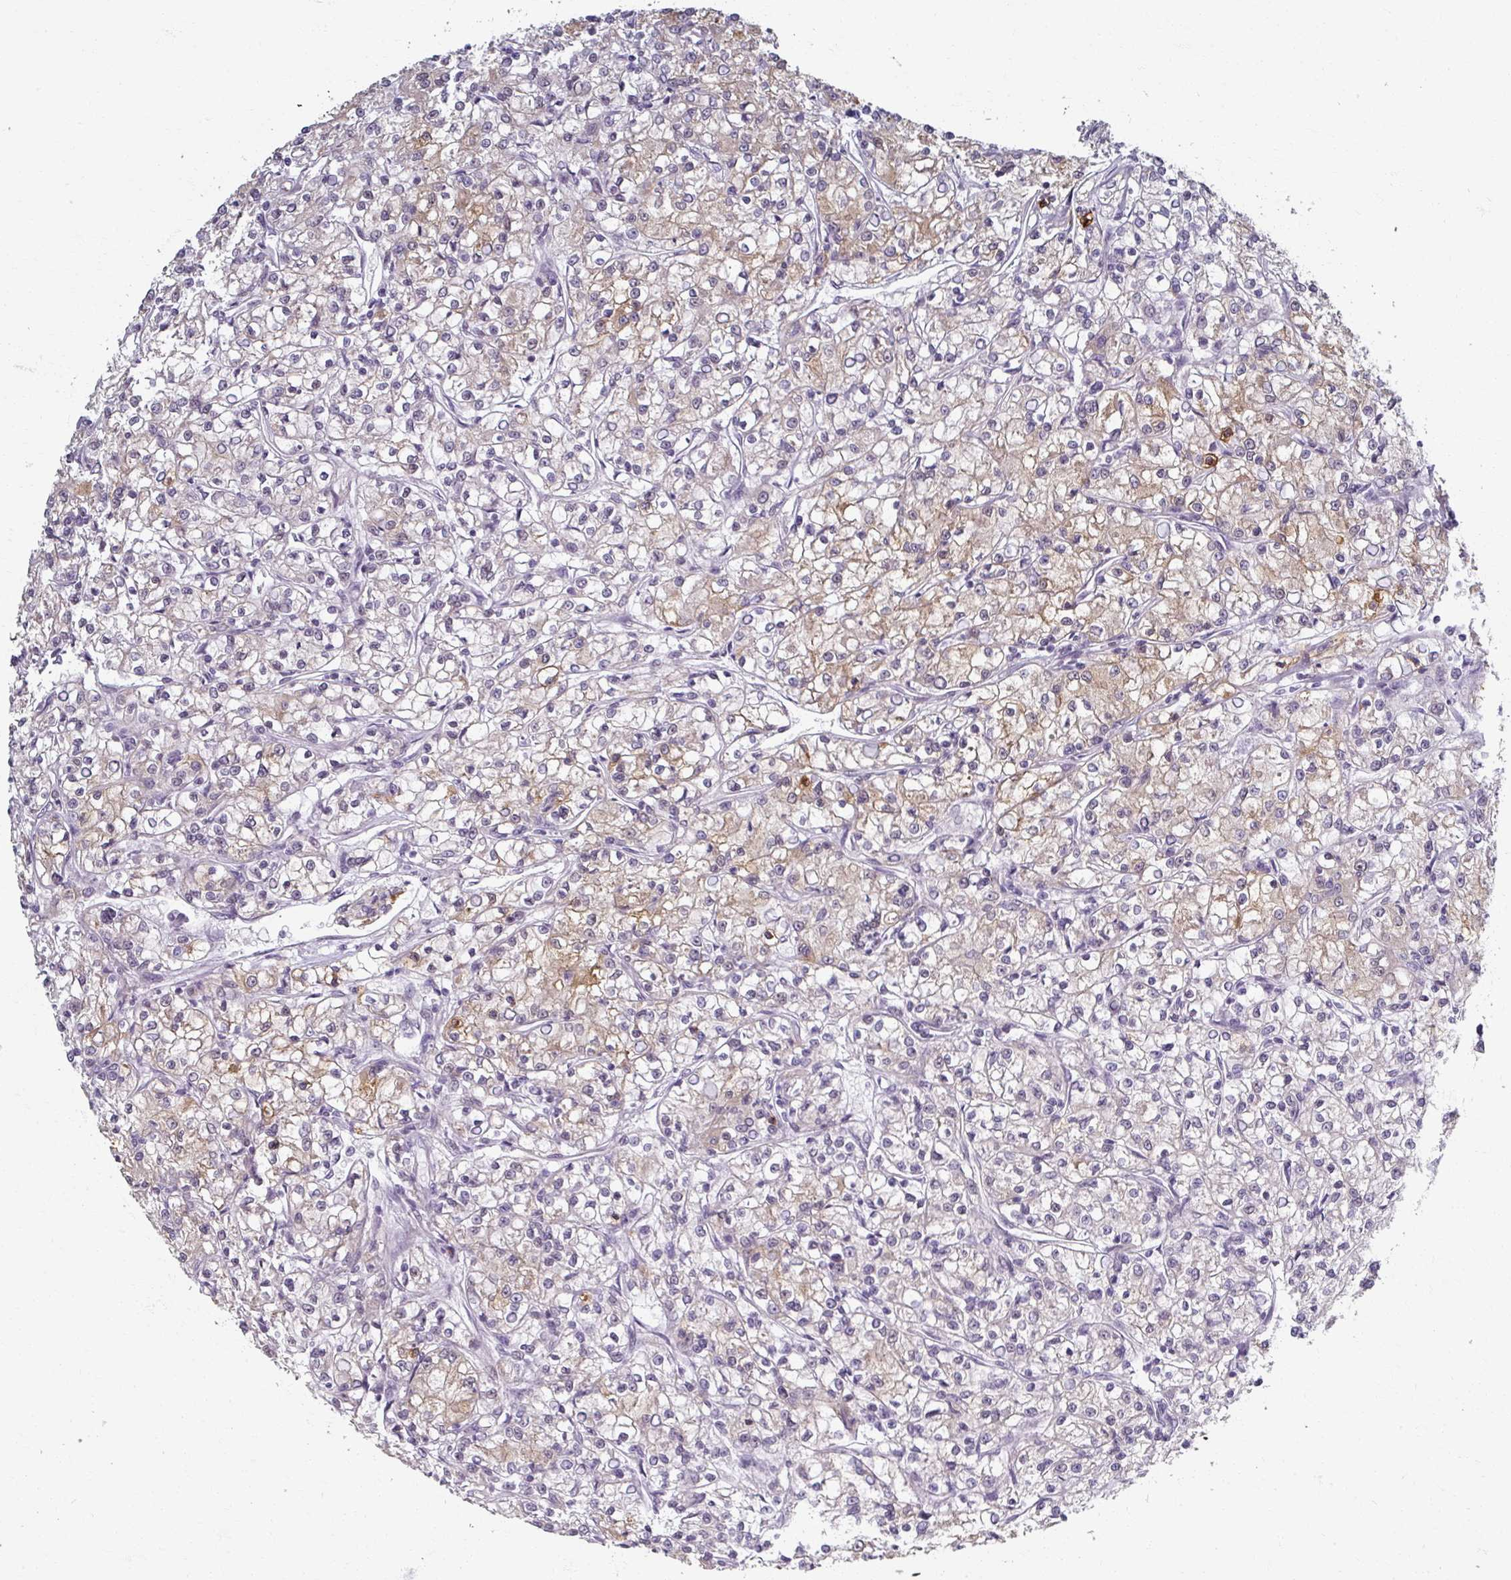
{"staining": {"intensity": "weak", "quantity": "25%-75%", "location": "cytoplasmic/membranous"}, "tissue": "renal cancer", "cell_type": "Tumor cells", "image_type": "cancer", "snomed": [{"axis": "morphology", "description": "Adenocarcinoma, NOS"}, {"axis": "topography", "description": "Kidney"}], "caption": "An immunohistochemistry (IHC) histopathology image of neoplastic tissue is shown. Protein staining in brown highlights weak cytoplasmic/membranous positivity in adenocarcinoma (renal) within tumor cells.", "gene": "RIPOR3", "patient": {"sex": "female", "age": 59}}